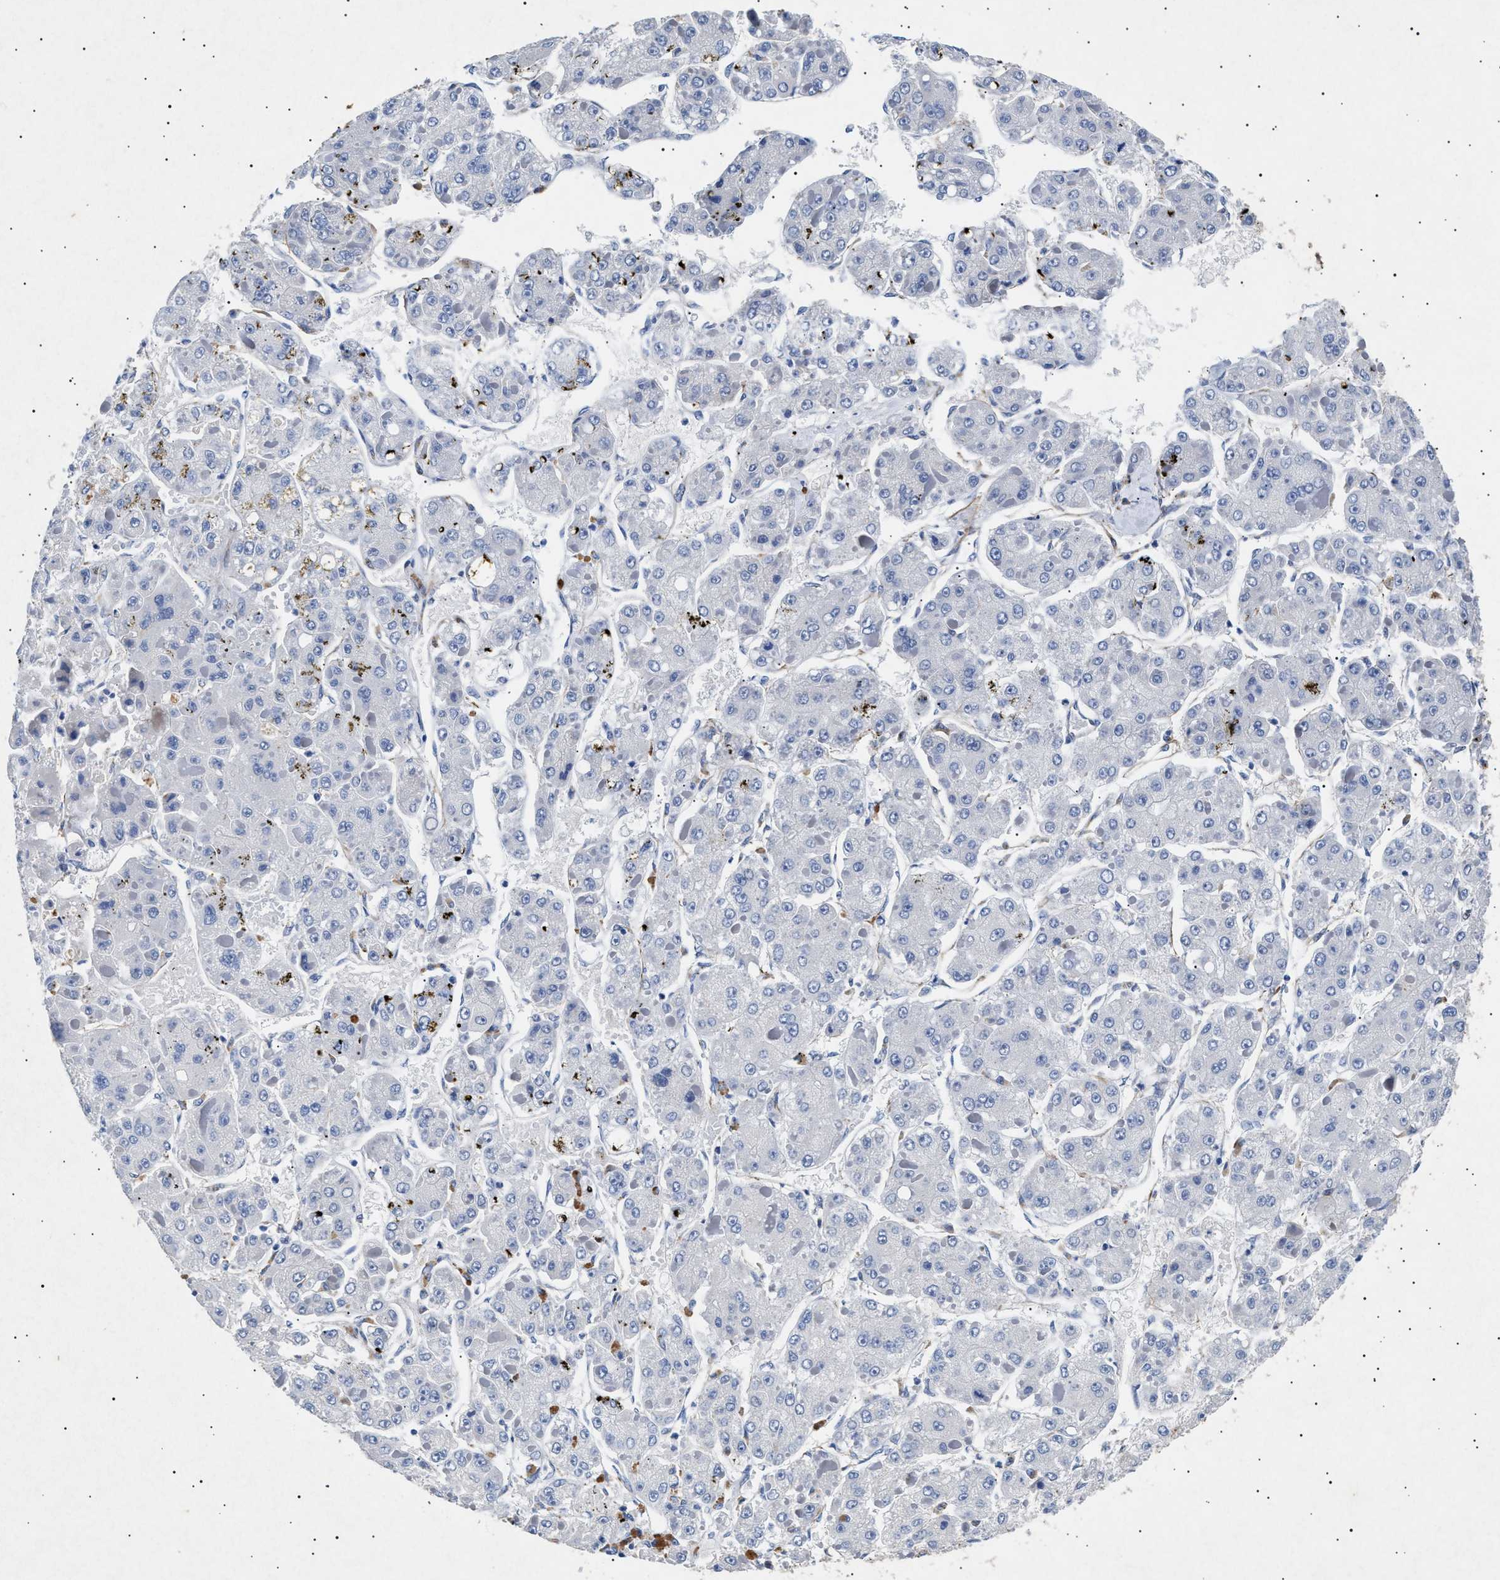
{"staining": {"intensity": "negative", "quantity": "none", "location": "none"}, "tissue": "liver cancer", "cell_type": "Tumor cells", "image_type": "cancer", "snomed": [{"axis": "morphology", "description": "Carcinoma, Hepatocellular, NOS"}, {"axis": "topography", "description": "Liver"}], "caption": "Immunohistochemical staining of human liver cancer (hepatocellular carcinoma) displays no significant expression in tumor cells.", "gene": "OLFML2A", "patient": {"sex": "female", "age": 73}}